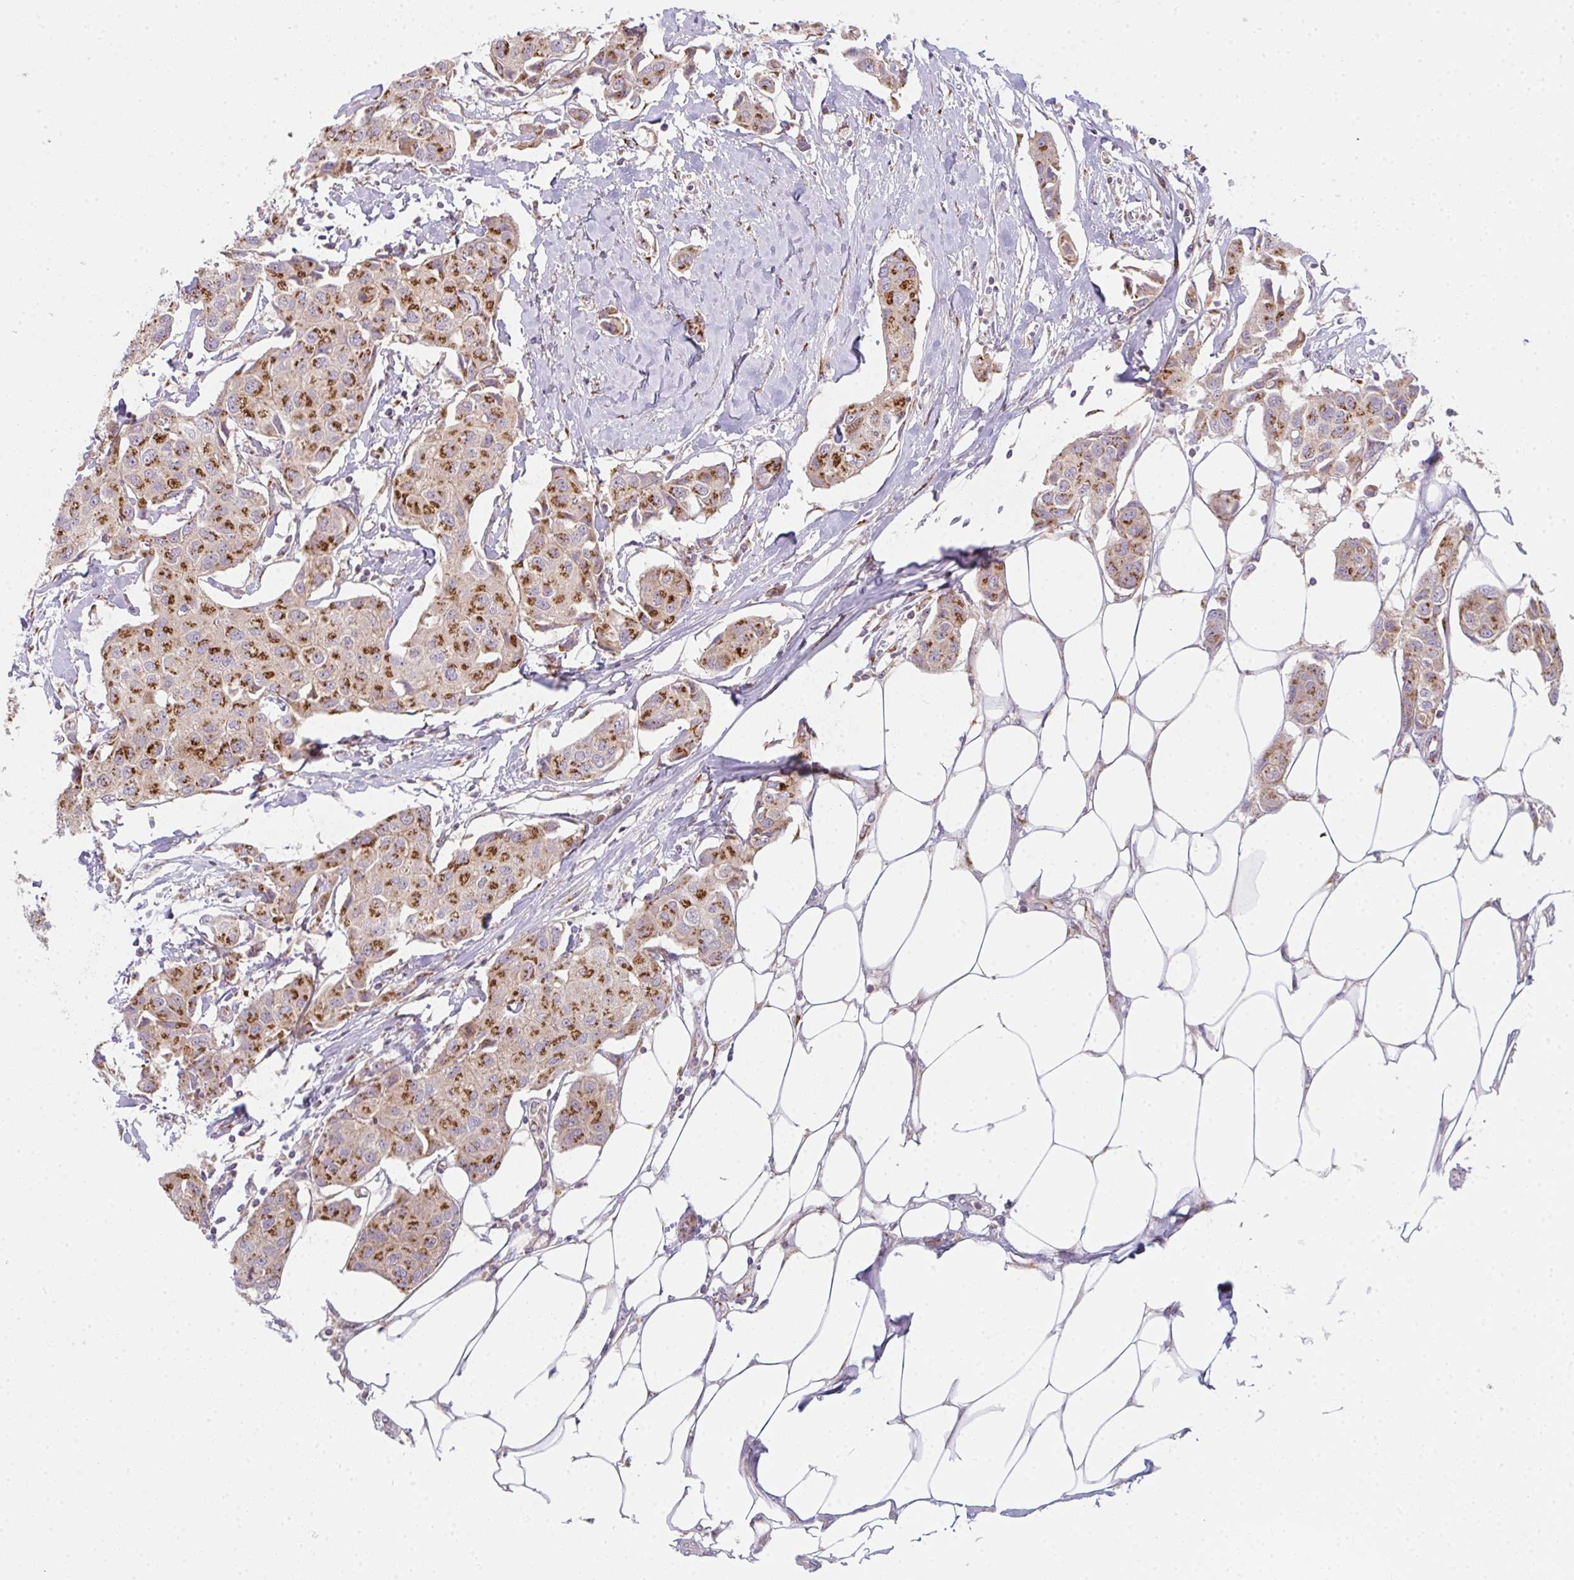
{"staining": {"intensity": "strong", "quantity": ">75%", "location": "cytoplasmic/membranous"}, "tissue": "breast cancer", "cell_type": "Tumor cells", "image_type": "cancer", "snomed": [{"axis": "morphology", "description": "Duct carcinoma"}, {"axis": "topography", "description": "Breast"}, {"axis": "topography", "description": "Lymph node"}], "caption": "Strong cytoplasmic/membranous protein staining is present in approximately >75% of tumor cells in breast cancer.", "gene": "GVQW3", "patient": {"sex": "female", "age": 80}}